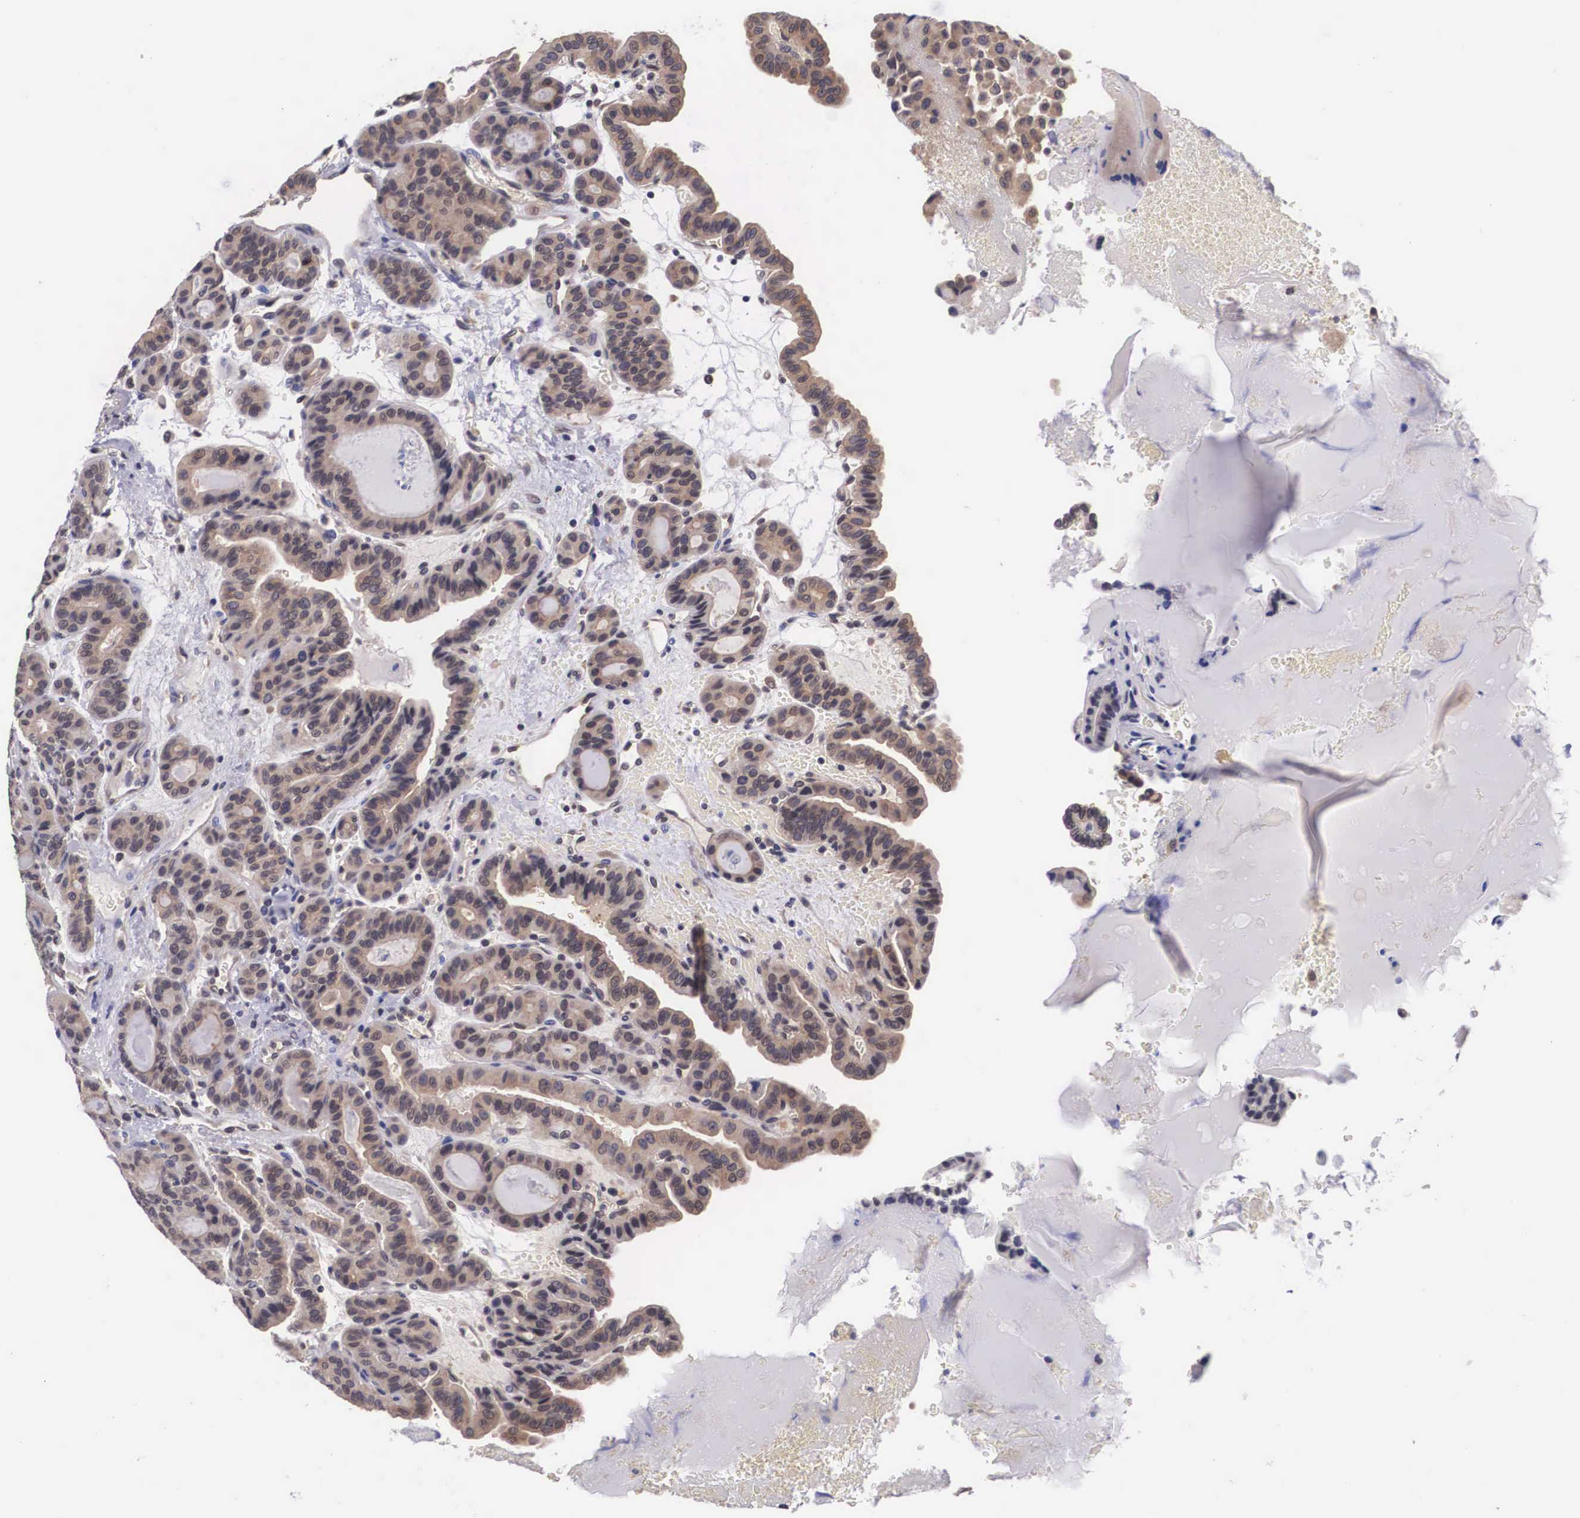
{"staining": {"intensity": "moderate", "quantity": "25%-75%", "location": "cytoplasmic/membranous"}, "tissue": "thyroid cancer", "cell_type": "Tumor cells", "image_type": "cancer", "snomed": [{"axis": "morphology", "description": "Papillary adenocarcinoma, NOS"}, {"axis": "topography", "description": "Thyroid gland"}], "caption": "There is medium levels of moderate cytoplasmic/membranous expression in tumor cells of papillary adenocarcinoma (thyroid), as demonstrated by immunohistochemical staining (brown color).", "gene": "OTX2", "patient": {"sex": "male", "age": 87}}